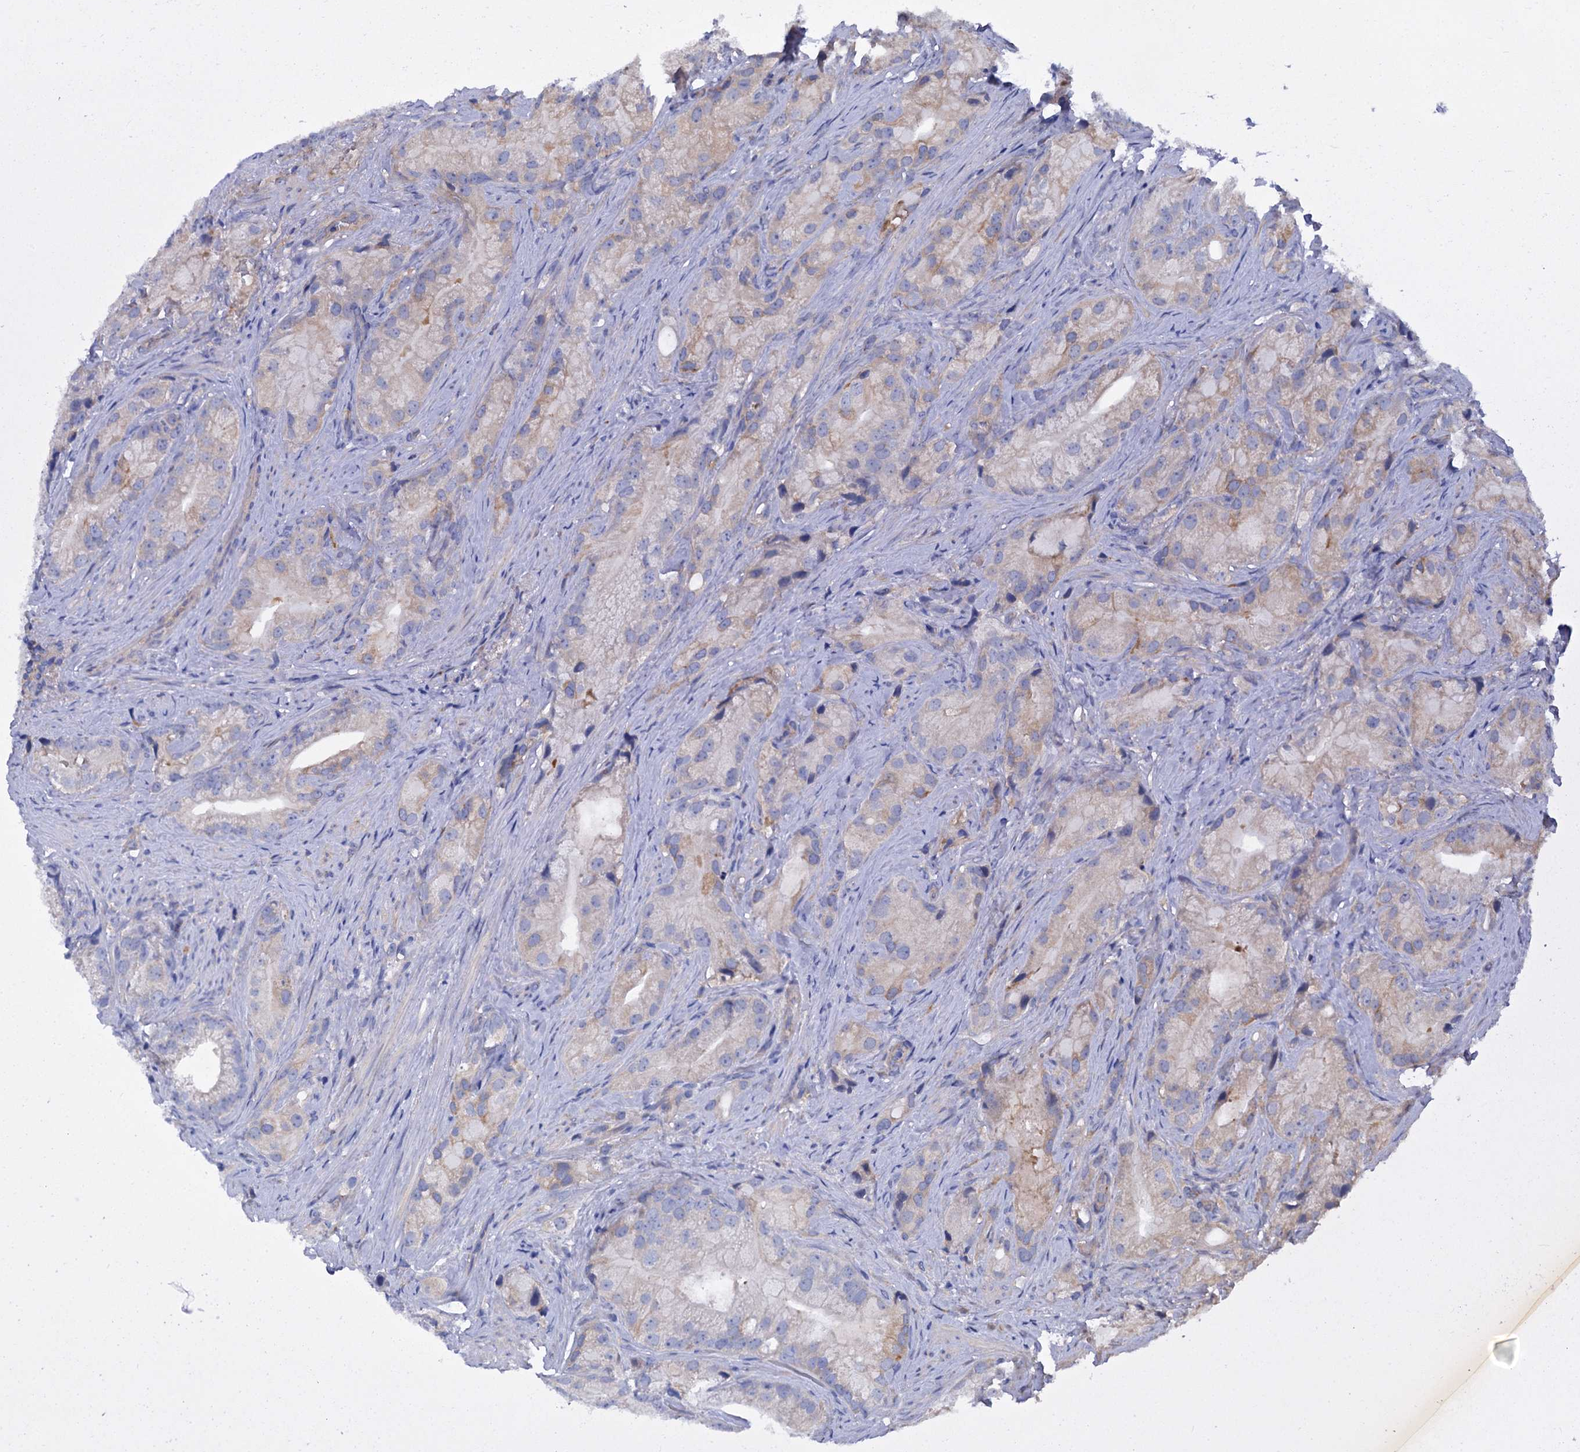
{"staining": {"intensity": "weak", "quantity": "<25%", "location": "cytoplasmic/membranous"}, "tissue": "prostate cancer", "cell_type": "Tumor cells", "image_type": "cancer", "snomed": [{"axis": "morphology", "description": "Adenocarcinoma, Low grade"}, {"axis": "topography", "description": "Prostate"}], "caption": "IHC photomicrograph of neoplastic tissue: human adenocarcinoma (low-grade) (prostate) stained with DAB (3,3'-diaminobenzidine) demonstrates no significant protein positivity in tumor cells.", "gene": "TRIM55", "patient": {"sex": "male", "age": 71}}